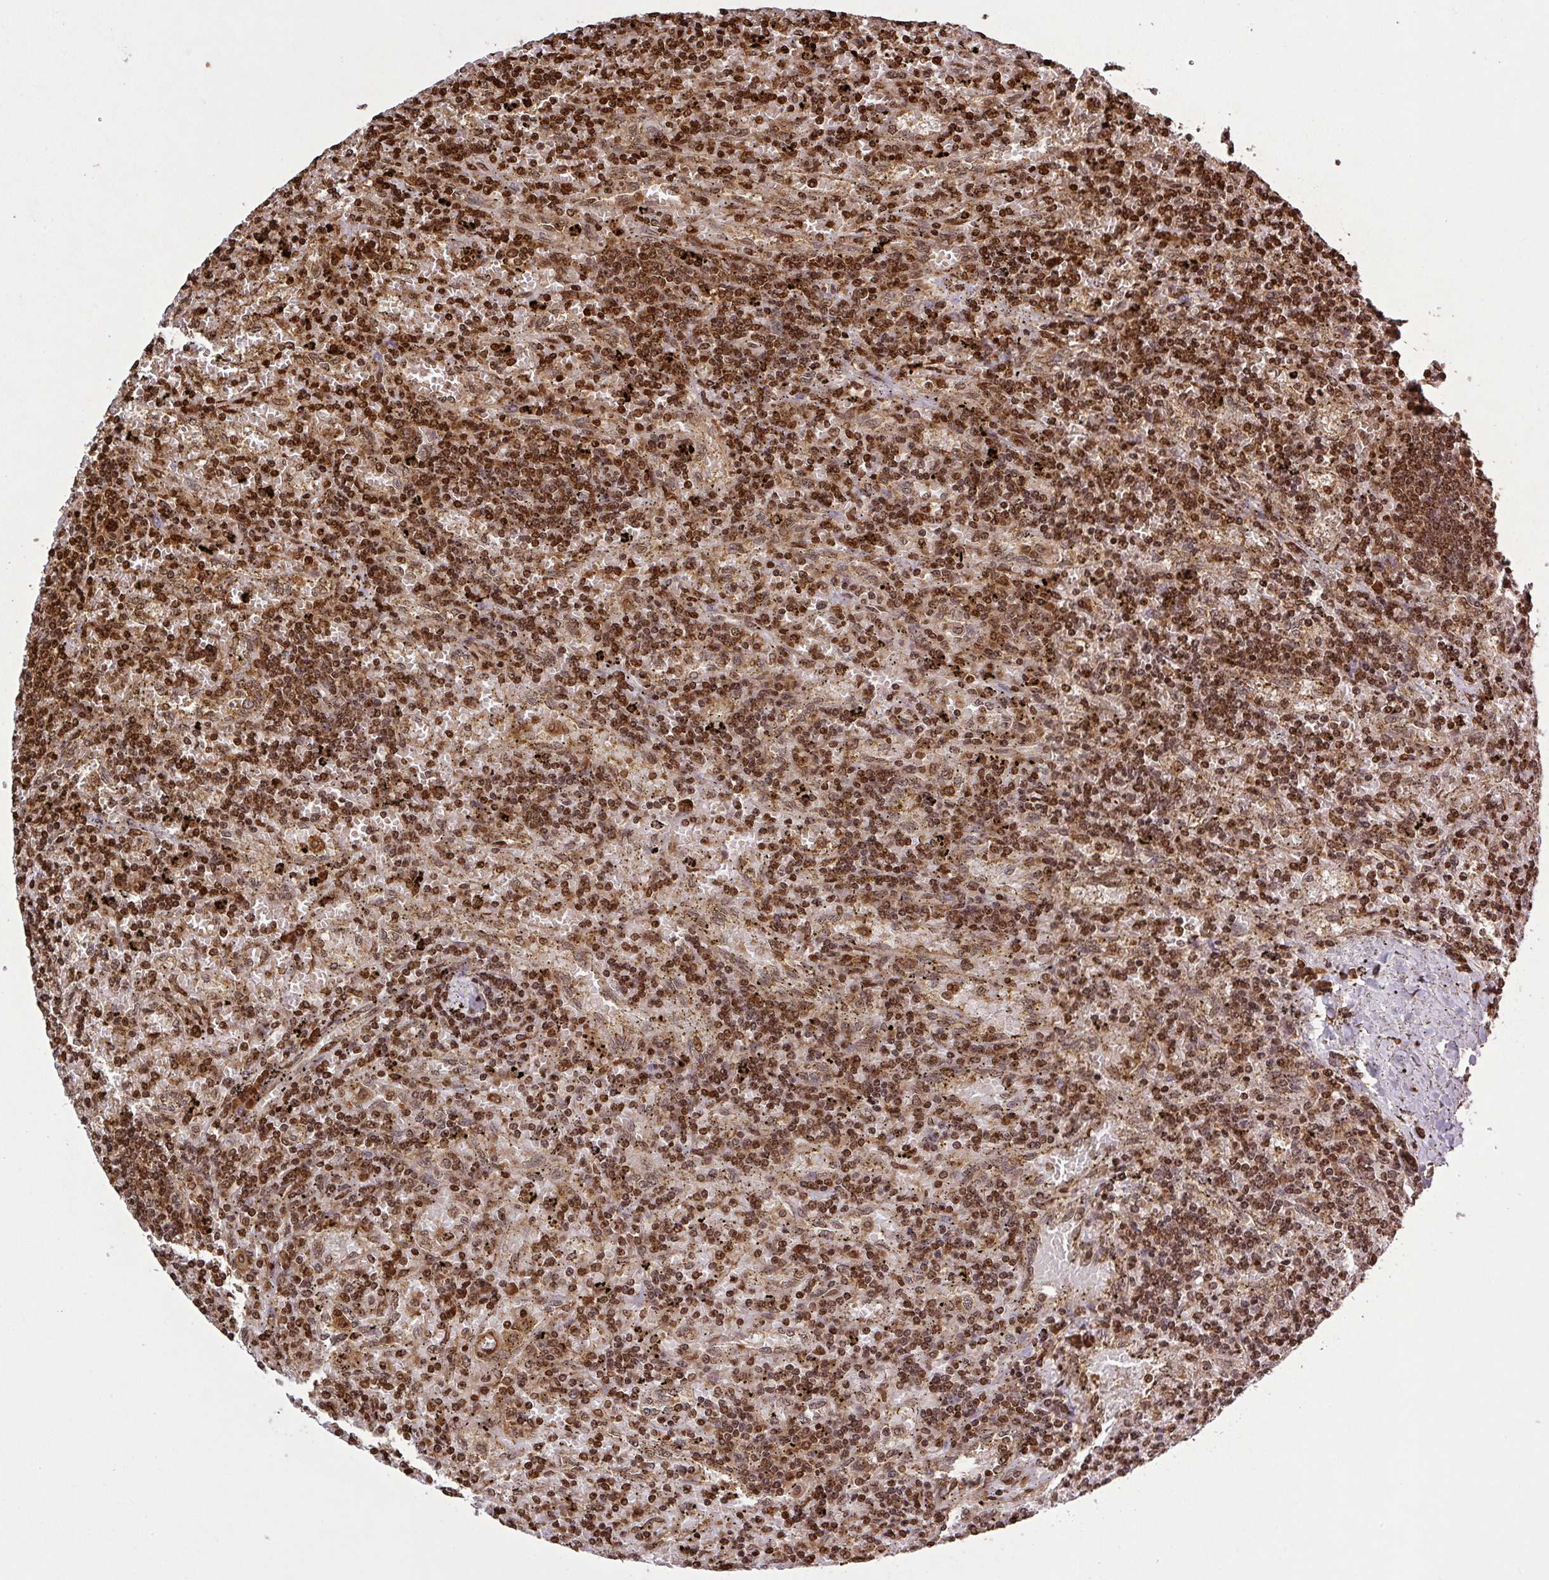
{"staining": {"intensity": "strong", "quantity": ">75%", "location": "nuclear"}, "tissue": "lymphoma", "cell_type": "Tumor cells", "image_type": "cancer", "snomed": [{"axis": "morphology", "description": "Malignant lymphoma, non-Hodgkin's type, Low grade"}, {"axis": "topography", "description": "Spleen"}], "caption": "IHC of human lymphoma demonstrates high levels of strong nuclear staining in about >75% of tumor cells. (Brightfield microscopy of DAB IHC at high magnification).", "gene": "LRRC74B", "patient": {"sex": "male", "age": 76}}